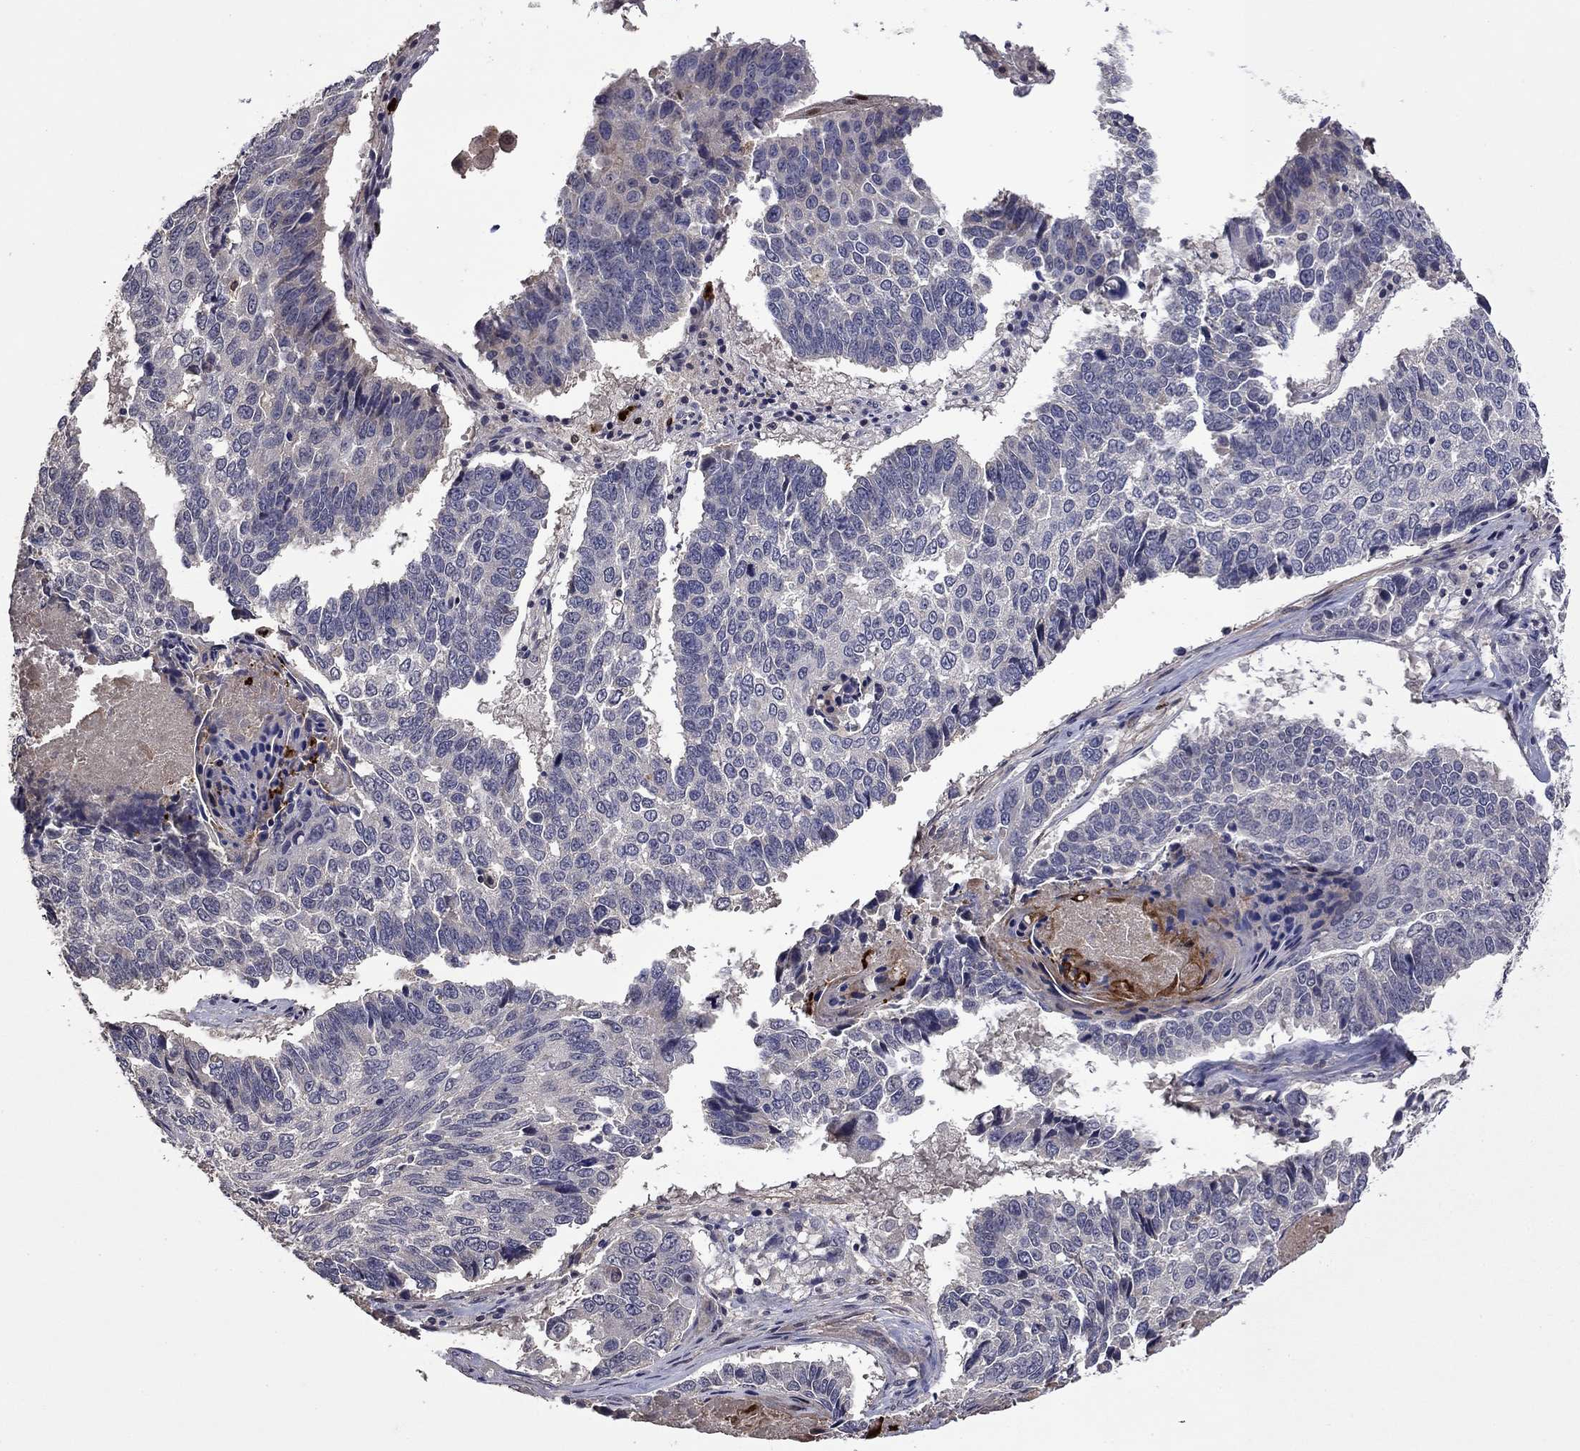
{"staining": {"intensity": "negative", "quantity": "none", "location": "none"}, "tissue": "lung cancer", "cell_type": "Tumor cells", "image_type": "cancer", "snomed": [{"axis": "morphology", "description": "Squamous cell carcinoma, NOS"}, {"axis": "topography", "description": "Lung"}], "caption": "The photomicrograph reveals no staining of tumor cells in lung cancer.", "gene": "SATB1", "patient": {"sex": "male", "age": 73}}